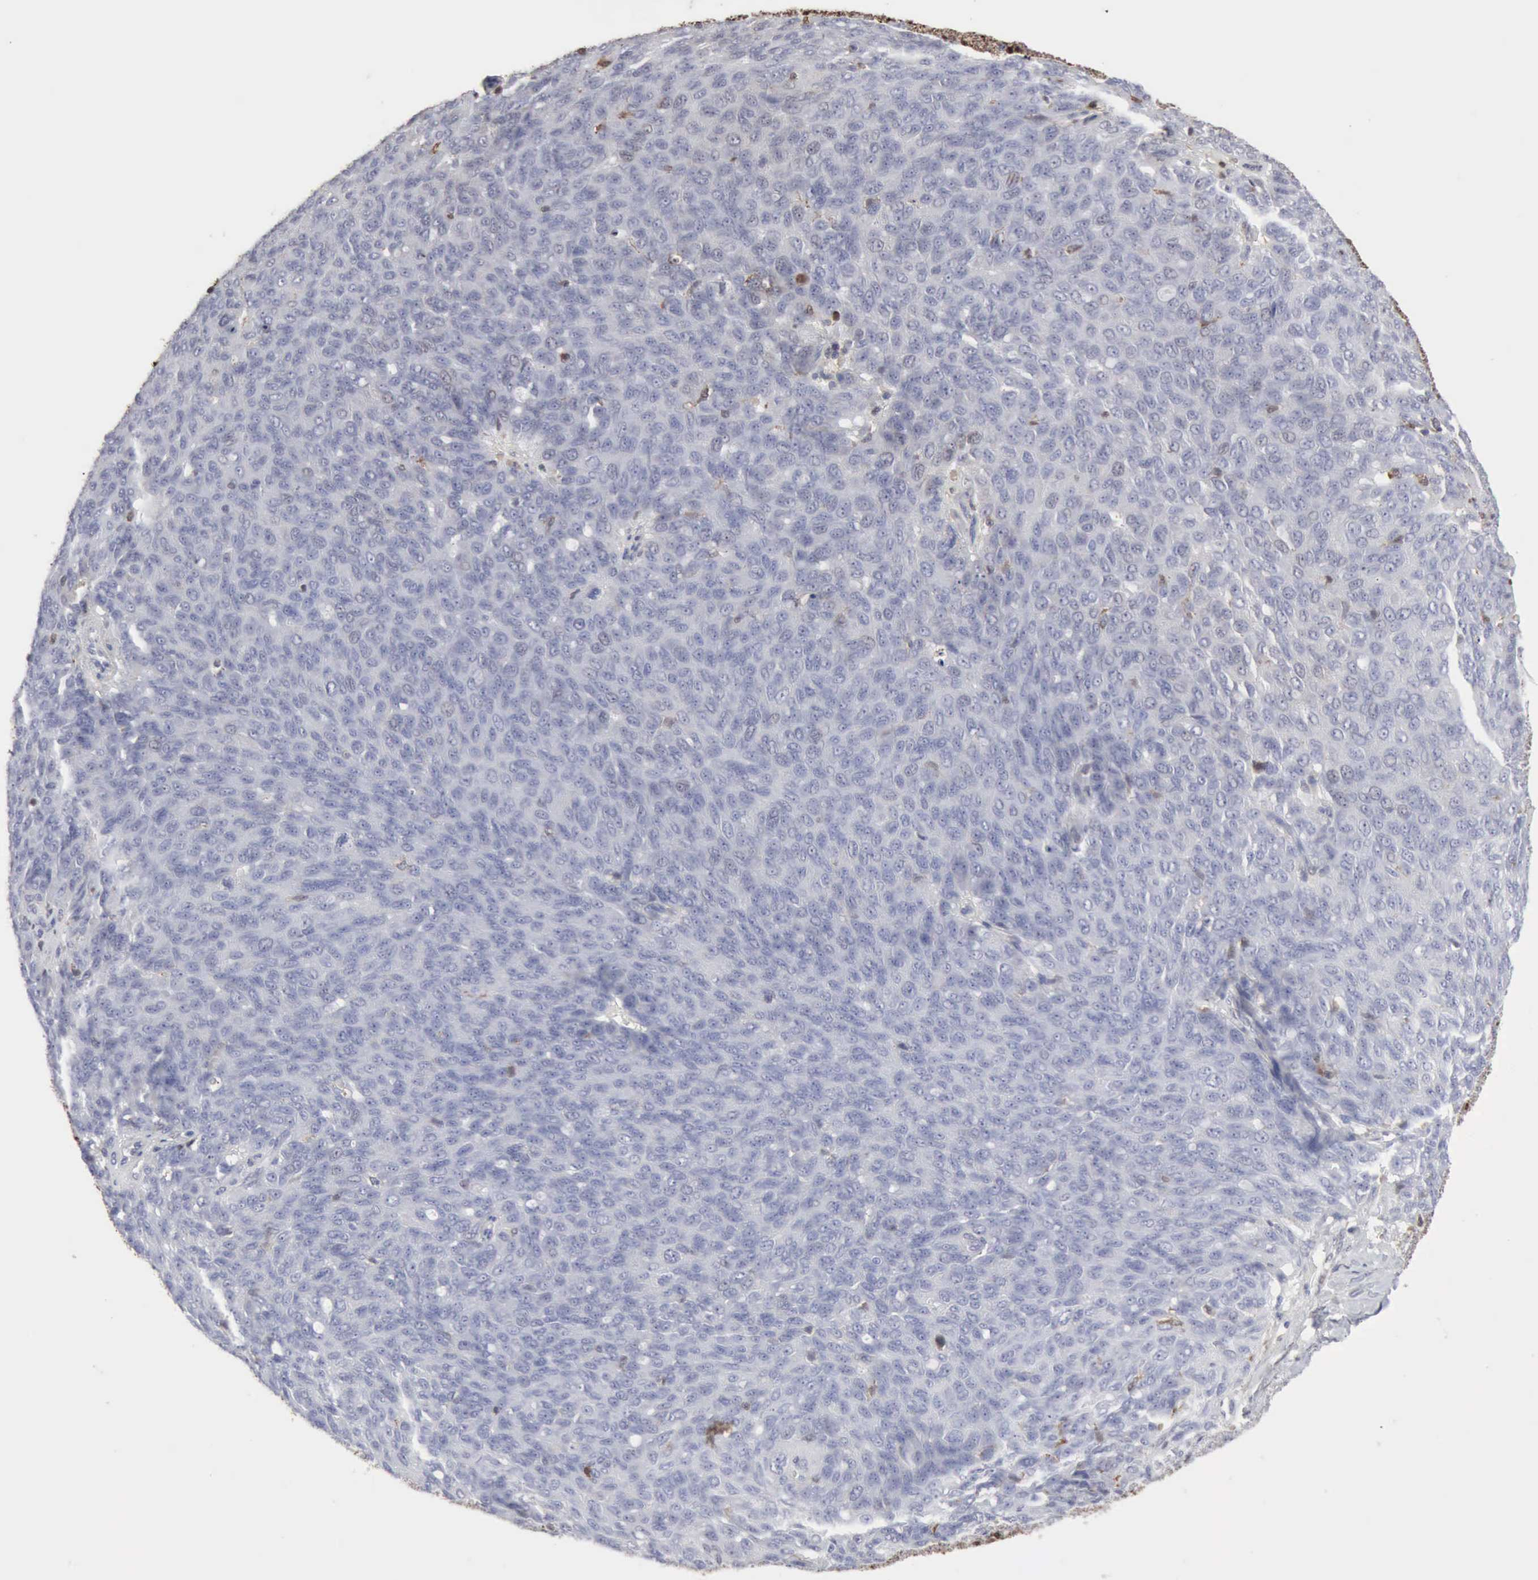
{"staining": {"intensity": "negative", "quantity": "none", "location": "none"}, "tissue": "ovarian cancer", "cell_type": "Tumor cells", "image_type": "cancer", "snomed": [{"axis": "morphology", "description": "Carcinoma, endometroid"}, {"axis": "topography", "description": "Ovary"}], "caption": "This is an IHC histopathology image of ovarian cancer (endometroid carcinoma). There is no positivity in tumor cells.", "gene": "STAT1", "patient": {"sex": "female", "age": 60}}